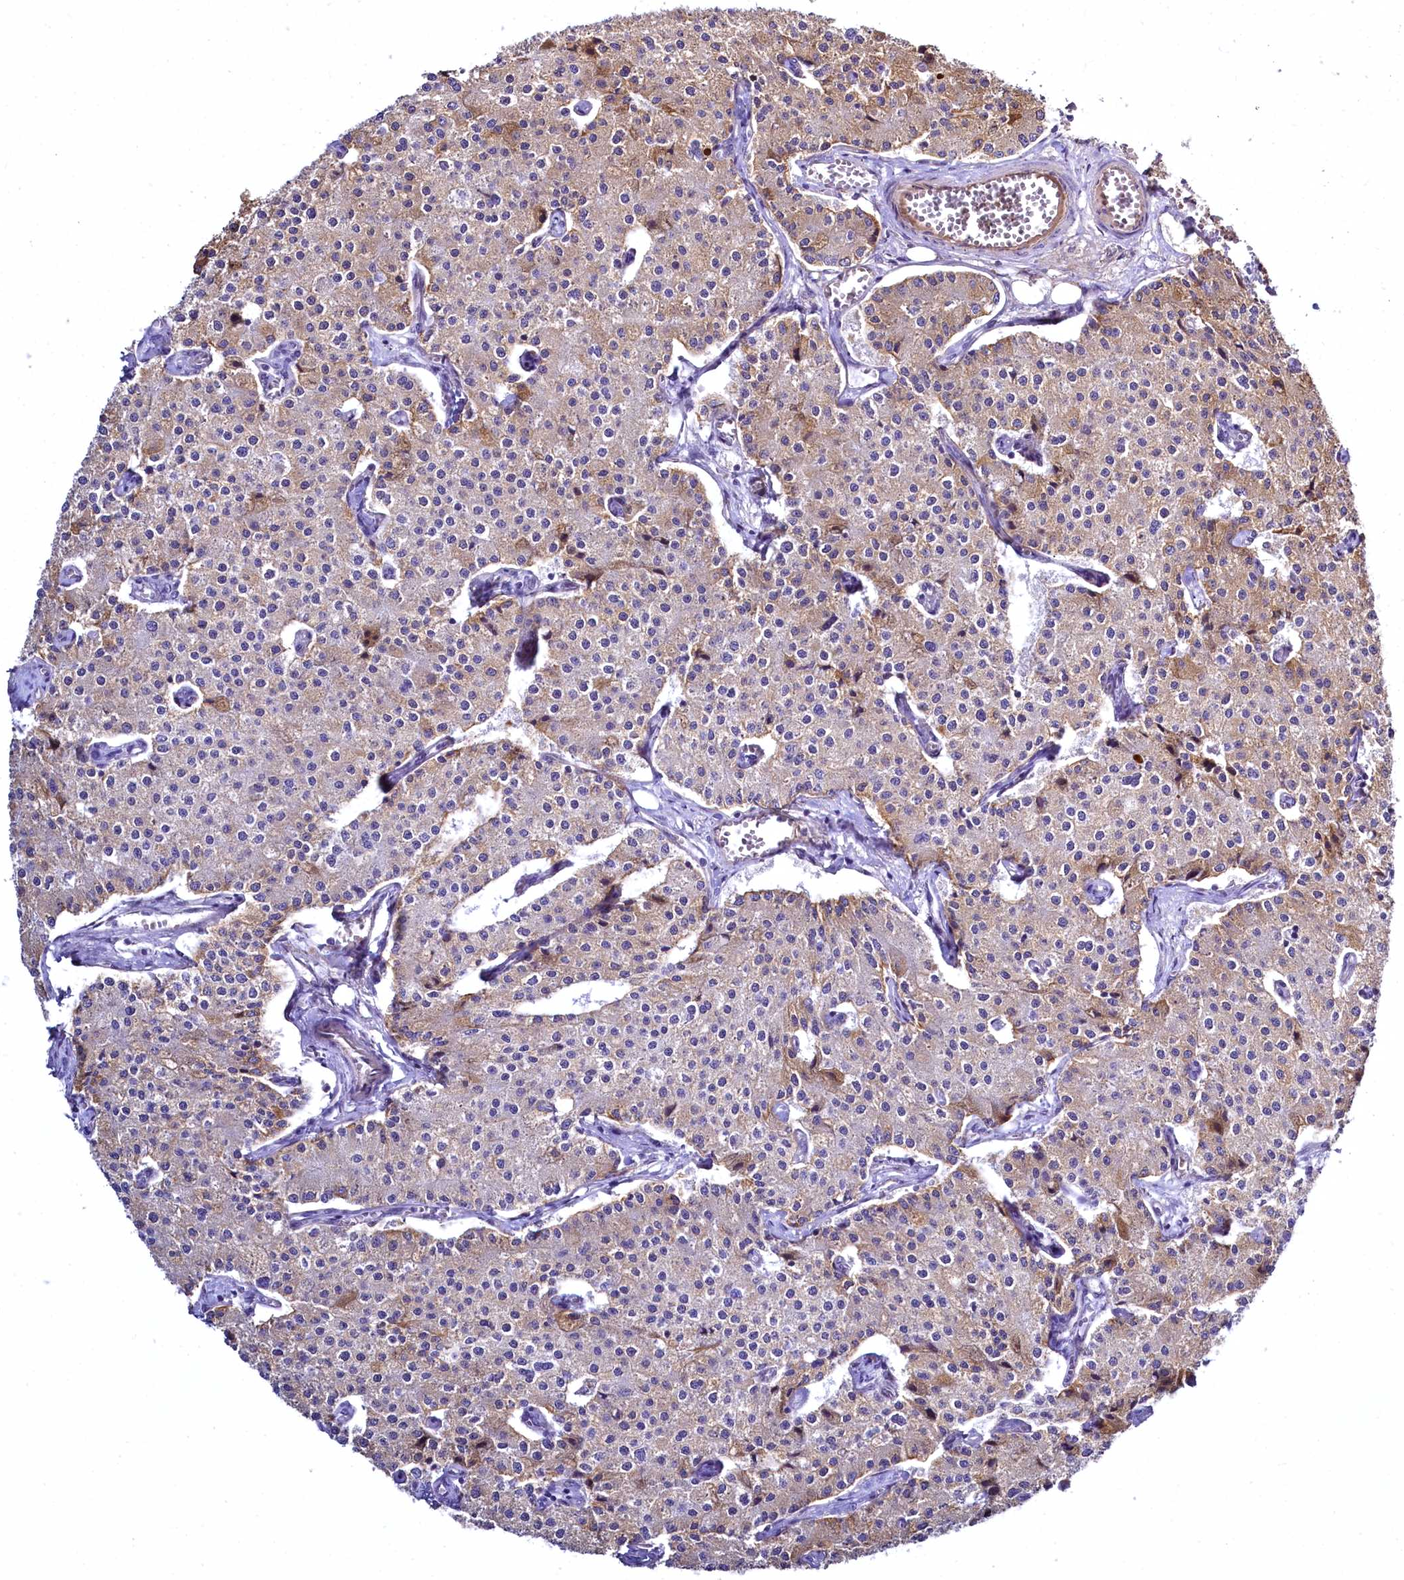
{"staining": {"intensity": "moderate", "quantity": "<25%", "location": "cytoplasmic/membranous"}, "tissue": "carcinoid", "cell_type": "Tumor cells", "image_type": "cancer", "snomed": [{"axis": "morphology", "description": "Carcinoid, malignant, NOS"}, {"axis": "topography", "description": "Colon"}], "caption": "Protein staining reveals moderate cytoplasmic/membranous positivity in approximately <25% of tumor cells in carcinoid.", "gene": "TBCEL", "patient": {"sex": "female", "age": 52}}